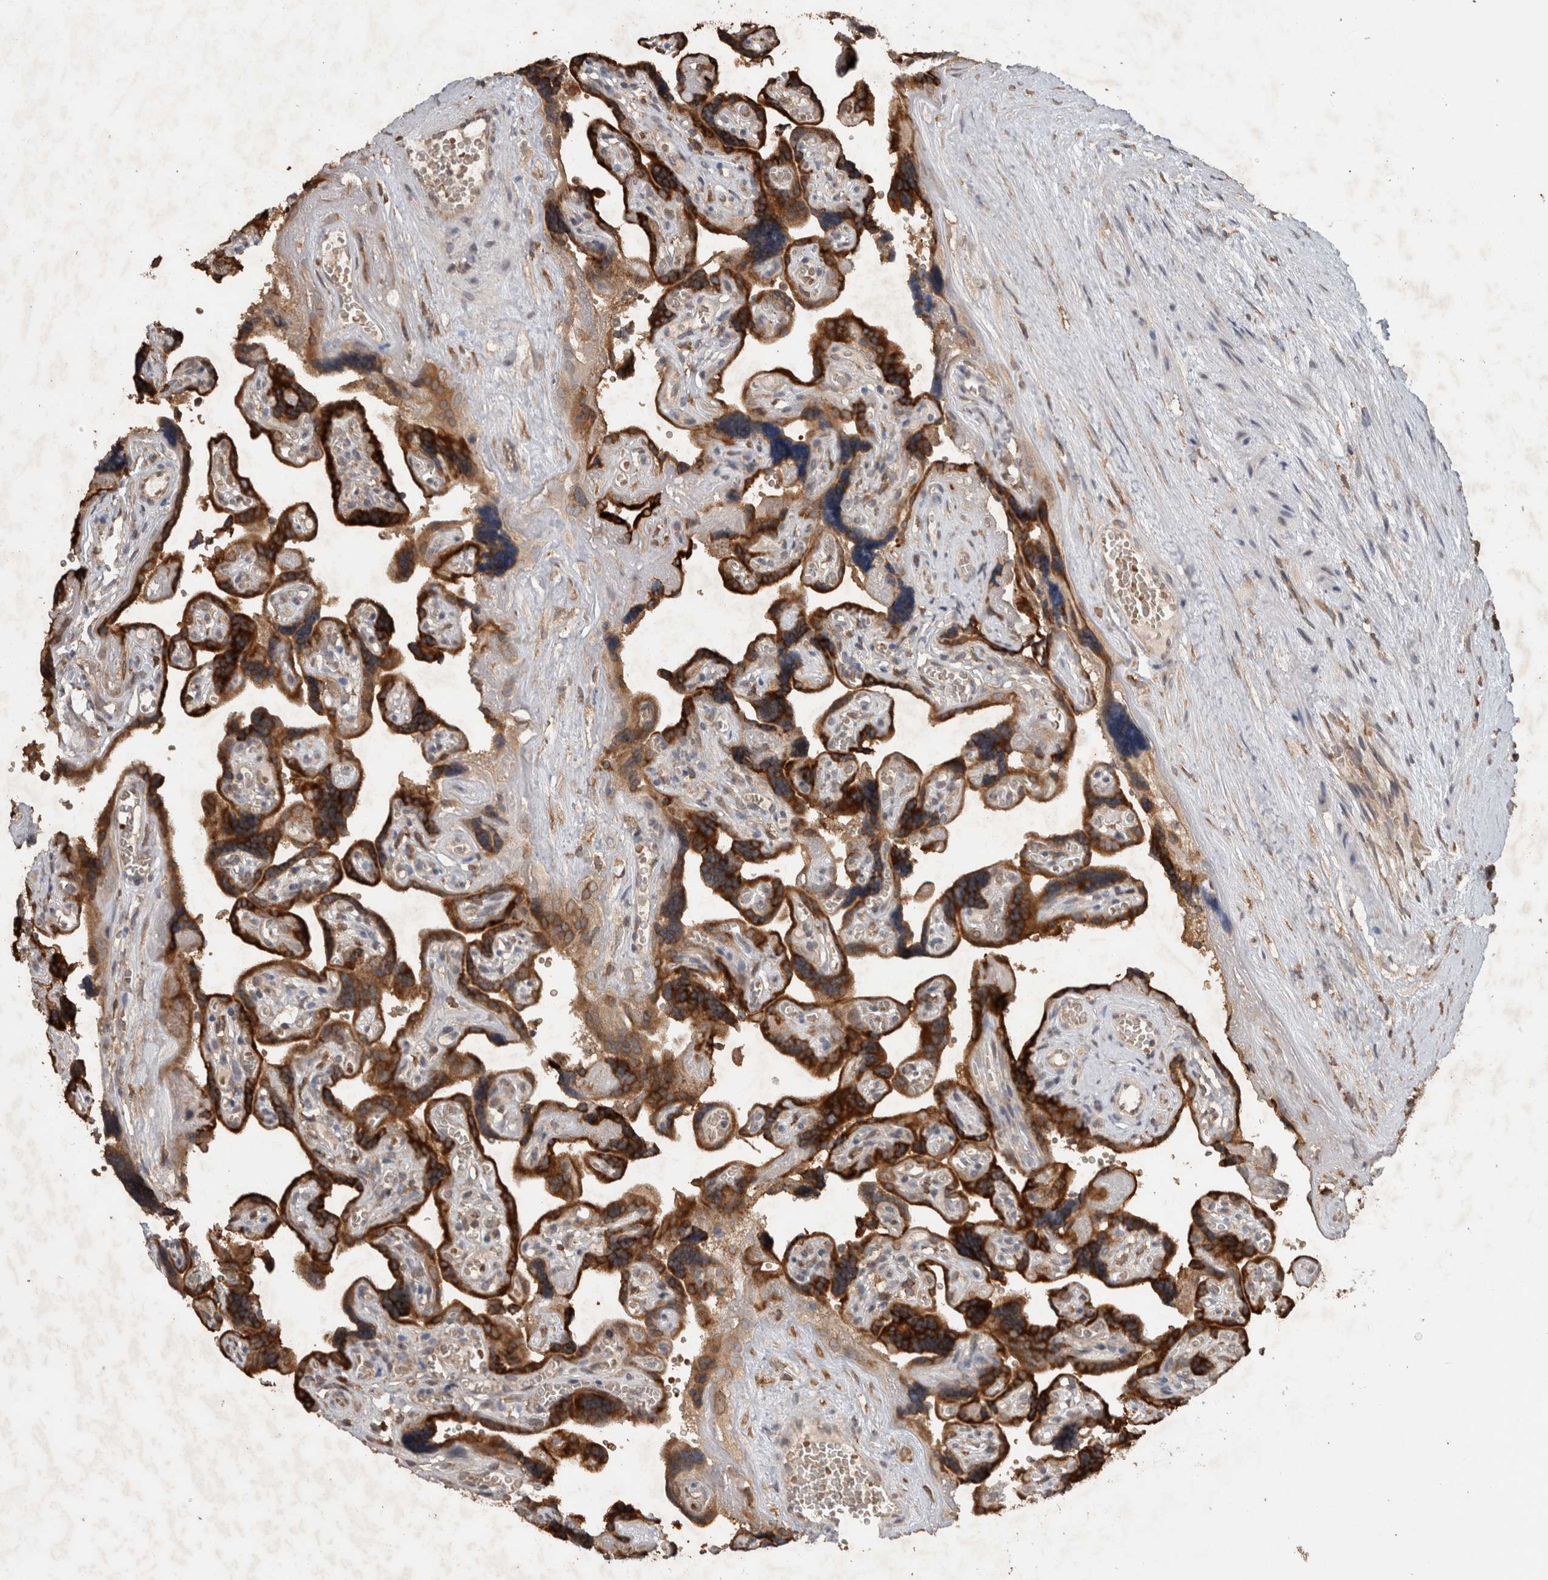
{"staining": {"intensity": "strong", "quantity": ">75%", "location": "cytoplasmic/membranous"}, "tissue": "placenta", "cell_type": "Decidual cells", "image_type": "normal", "snomed": [{"axis": "morphology", "description": "Normal tissue, NOS"}, {"axis": "topography", "description": "Placenta"}], "caption": "Benign placenta reveals strong cytoplasmic/membranous expression in approximately >75% of decidual cells, visualized by immunohistochemistry.", "gene": "ADGRL3", "patient": {"sex": "female", "age": 30}}